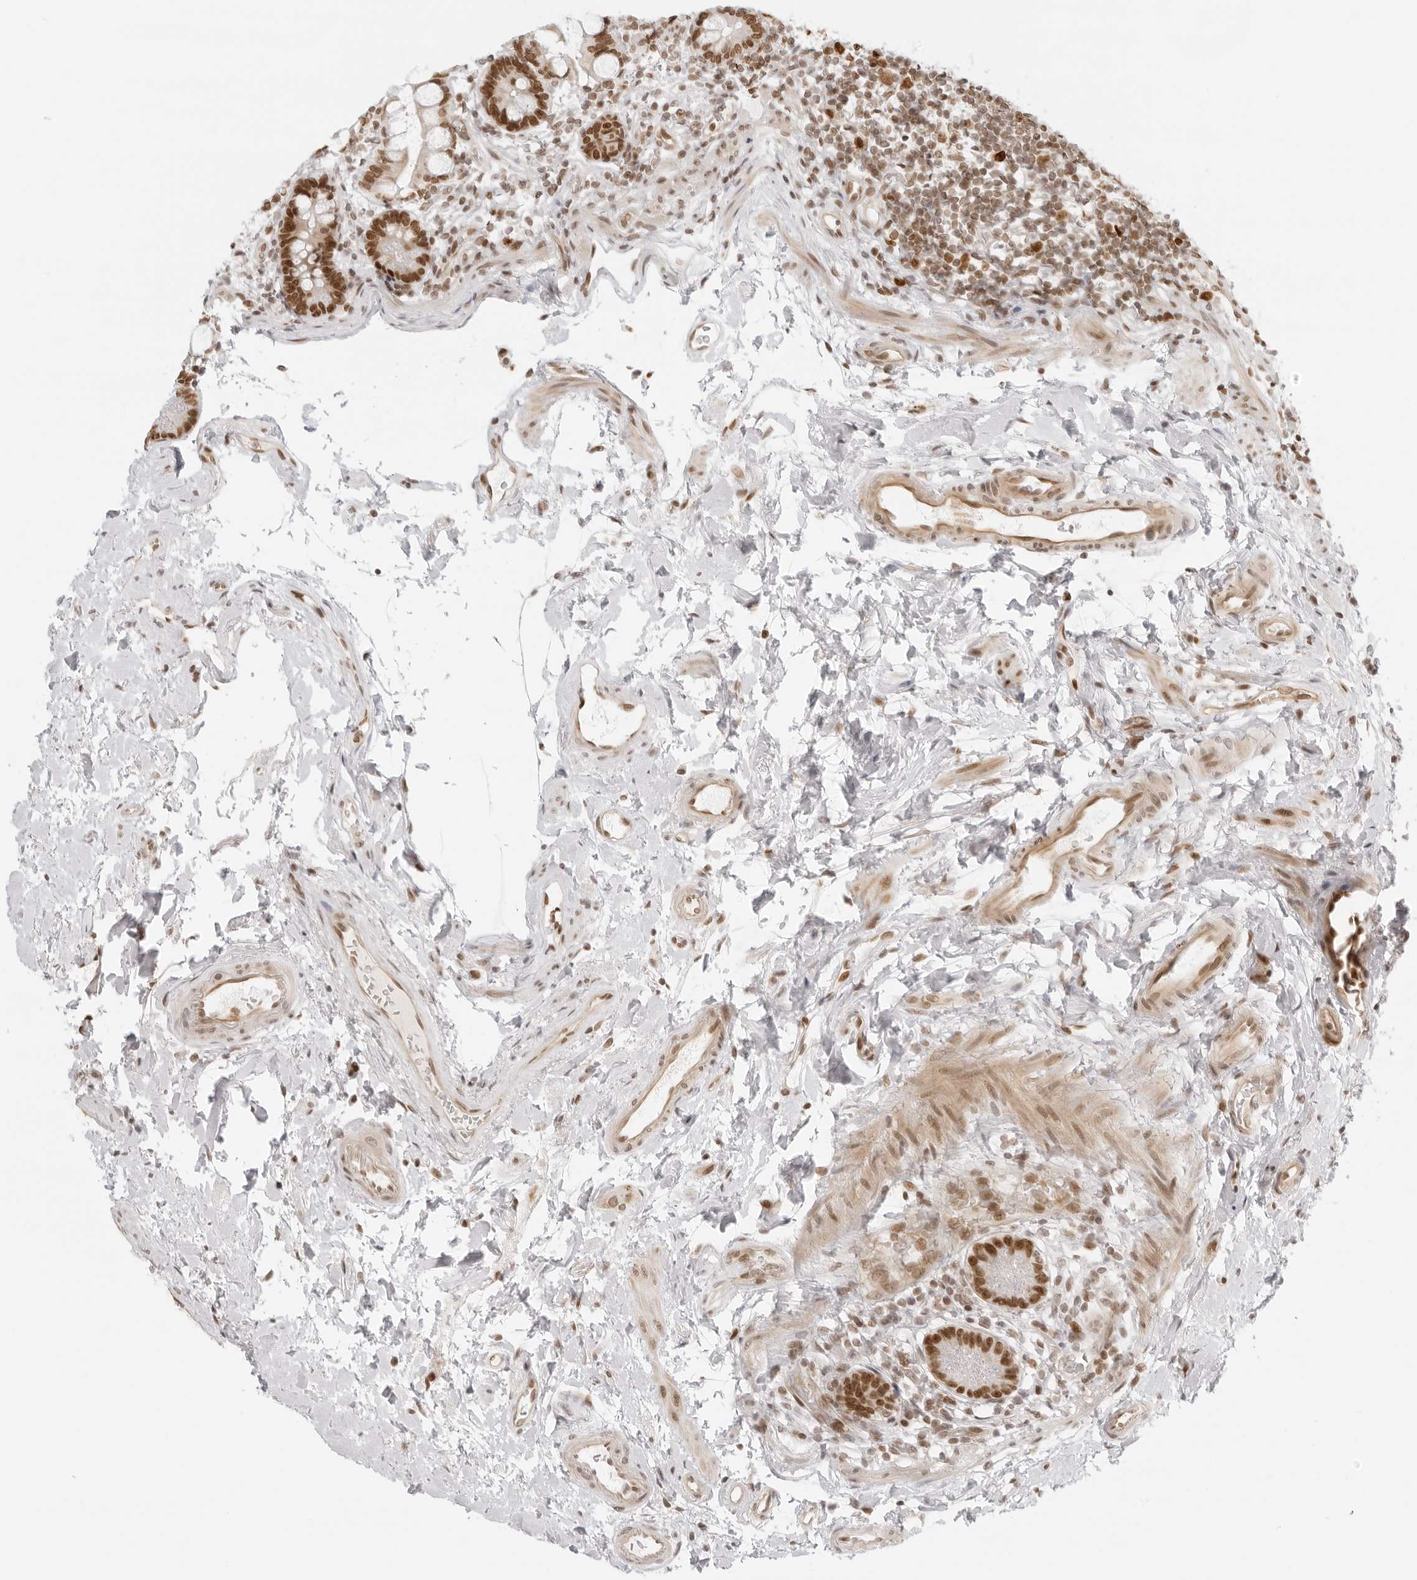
{"staining": {"intensity": "strong", "quantity": ">75%", "location": "nuclear"}, "tissue": "small intestine", "cell_type": "Glandular cells", "image_type": "normal", "snomed": [{"axis": "morphology", "description": "Normal tissue, NOS"}, {"axis": "topography", "description": "Small intestine"}], "caption": "High-magnification brightfield microscopy of unremarkable small intestine stained with DAB (3,3'-diaminobenzidine) (brown) and counterstained with hematoxylin (blue). glandular cells exhibit strong nuclear positivity is seen in approximately>75% of cells.", "gene": "RCC1", "patient": {"sex": "female", "age": 84}}